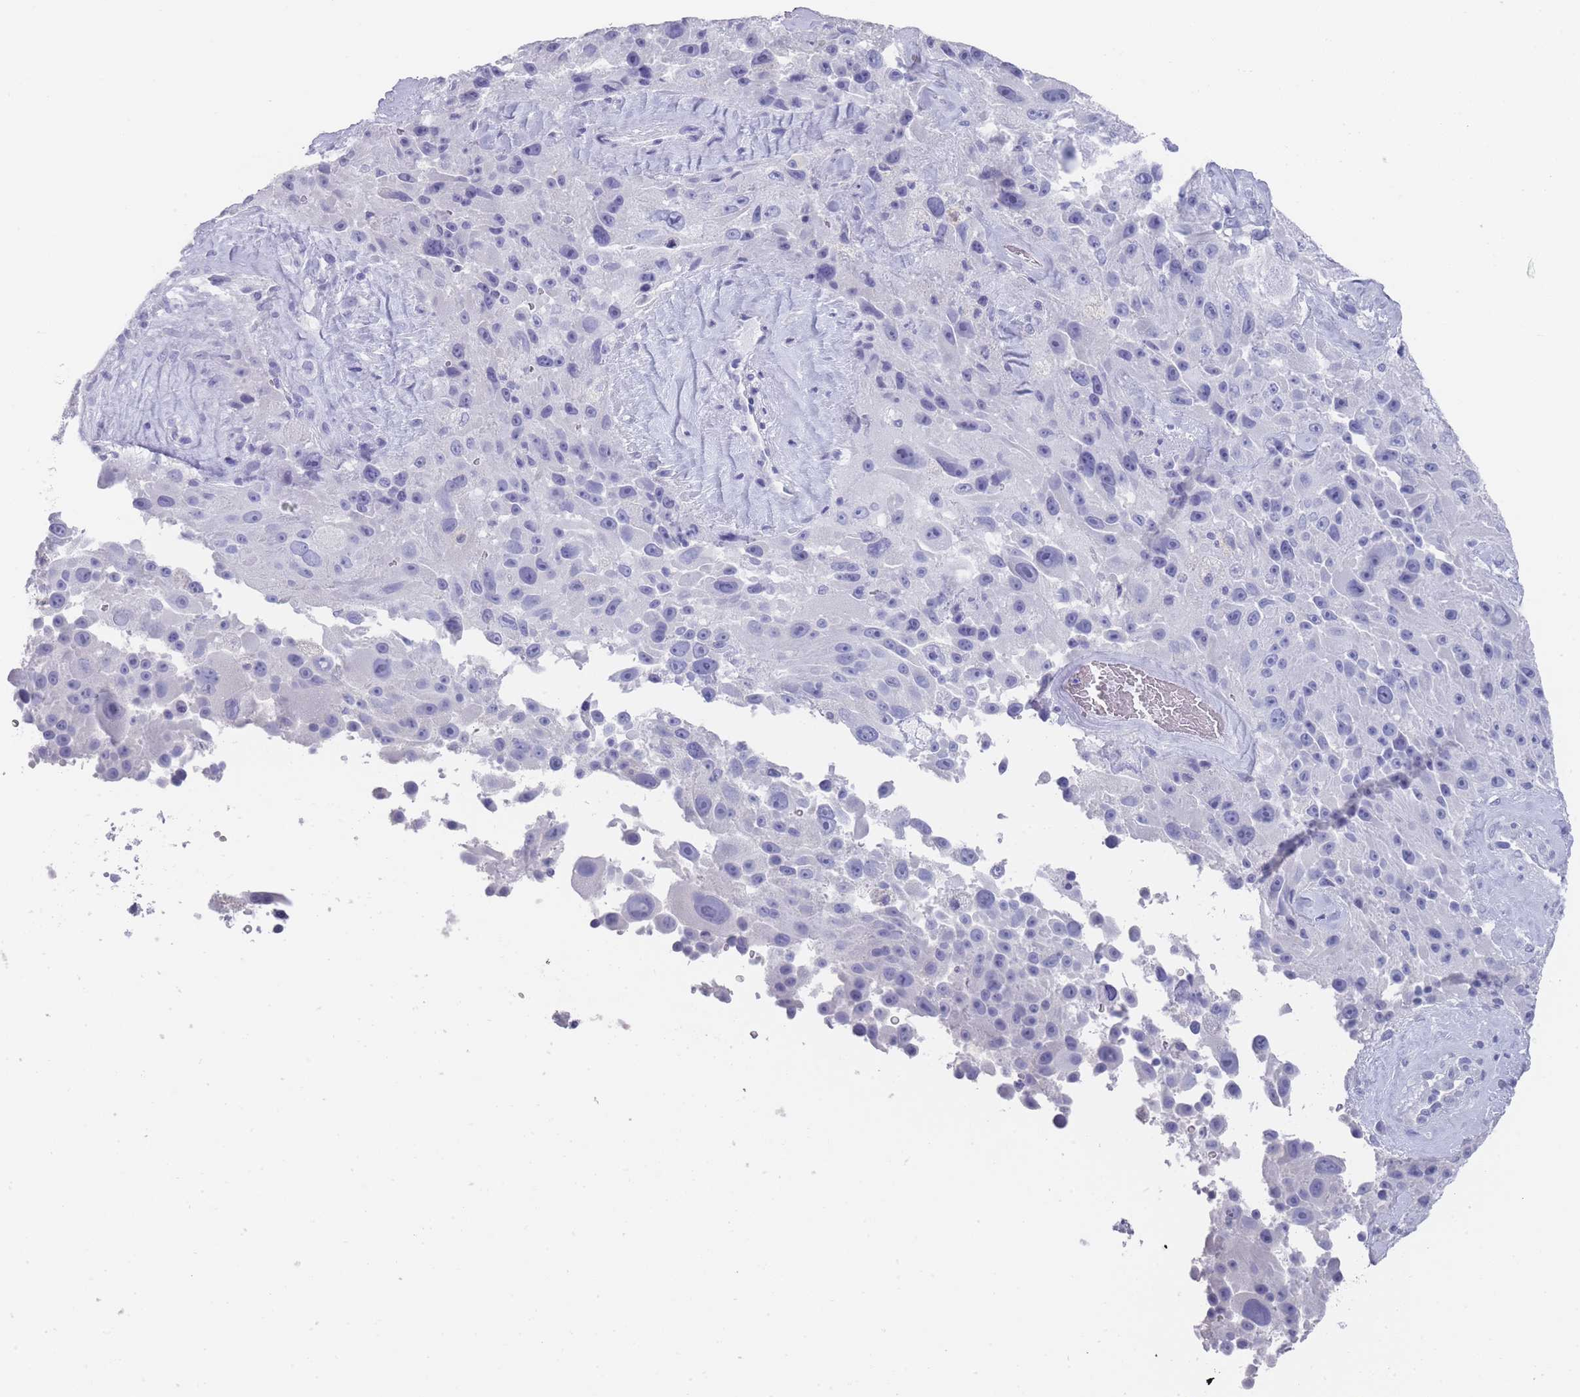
{"staining": {"intensity": "negative", "quantity": "none", "location": "none"}, "tissue": "melanoma", "cell_type": "Tumor cells", "image_type": "cancer", "snomed": [{"axis": "morphology", "description": "Malignant melanoma, Metastatic site"}, {"axis": "topography", "description": "Lymph node"}], "caption": "Immunohistochemistry micrograph of neoplastic tissue: human malignant melanoma (metastatic site) stained with DAB displays no significant protein expression in tumor cells.", "gene": "RAB2B", "patient": {"sex": "male", "age": 62}}